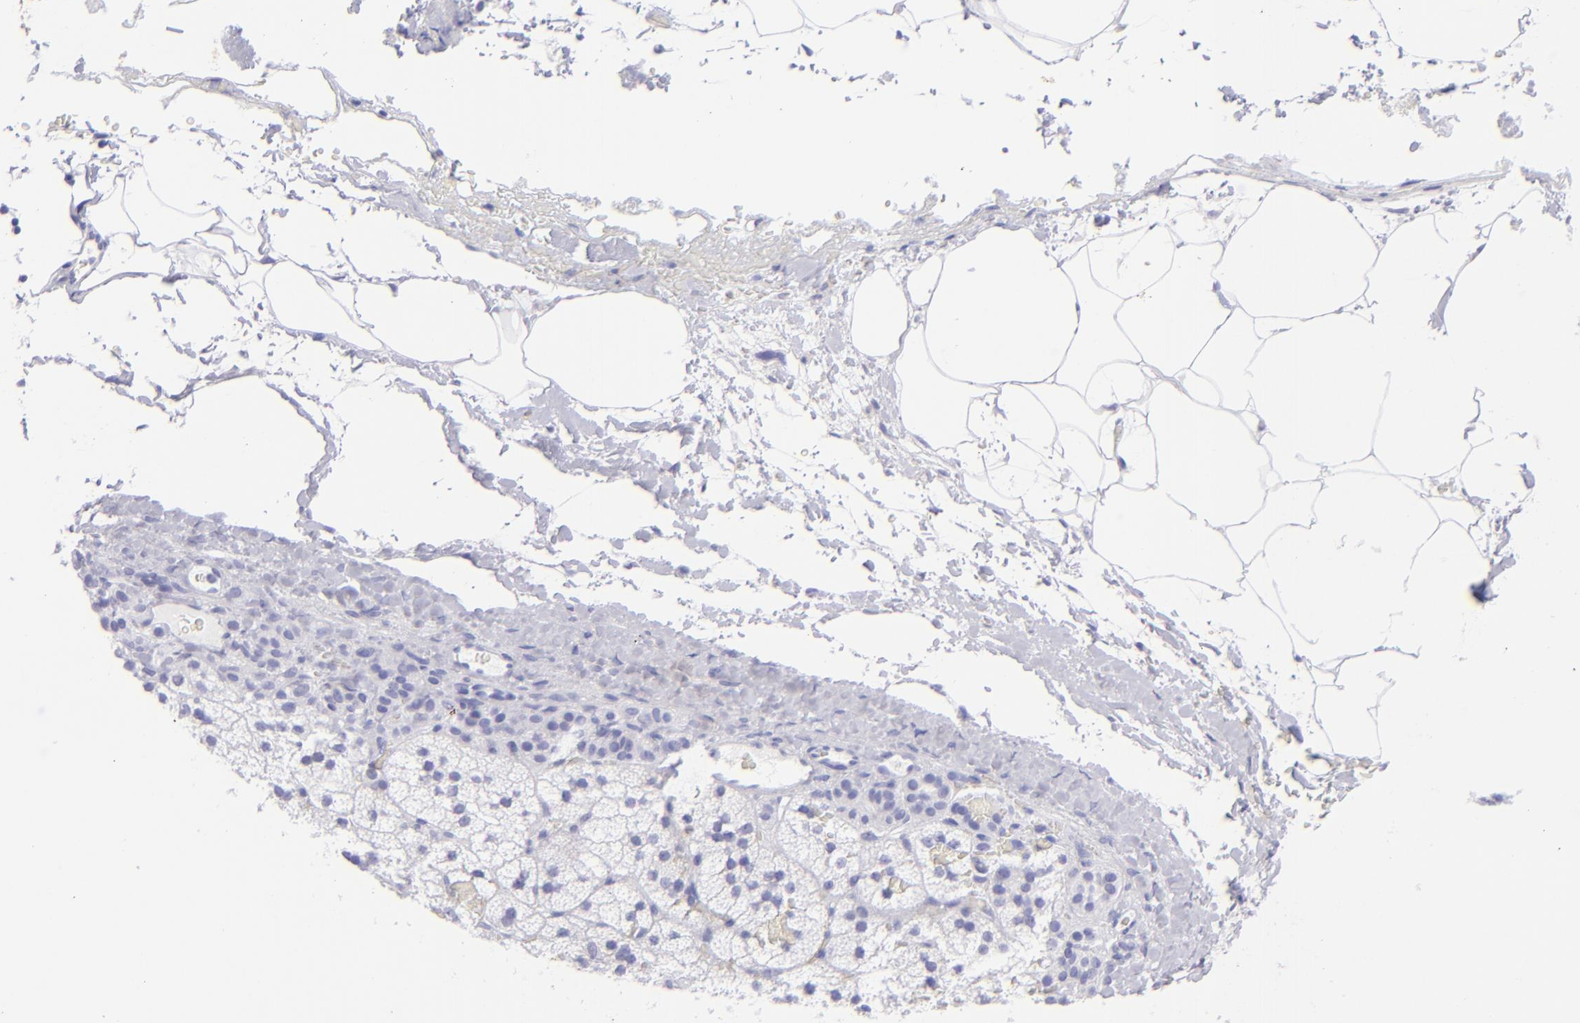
{"staining": {"intensity": "negative", "quantity": "none", "location": "none"}, "tissue": "adrenal gland", "cell_type": "Glandular cells", "image_type": "normal", "snomed": [{"axis": "morphology", "description": "Normal tissue, NOS"}, {"axis": "topography", "description": "Adrenal gland"}], "caption": "This micrograph is of normal adrenal gland stained with immunohistochemistry (IHC) to label a protein in brown with the nuclei are counter-stained blue. There is no positivity in glandular cells.", "gene": "SLC1A3", "patient": {"sex": "male", "age": 35}}